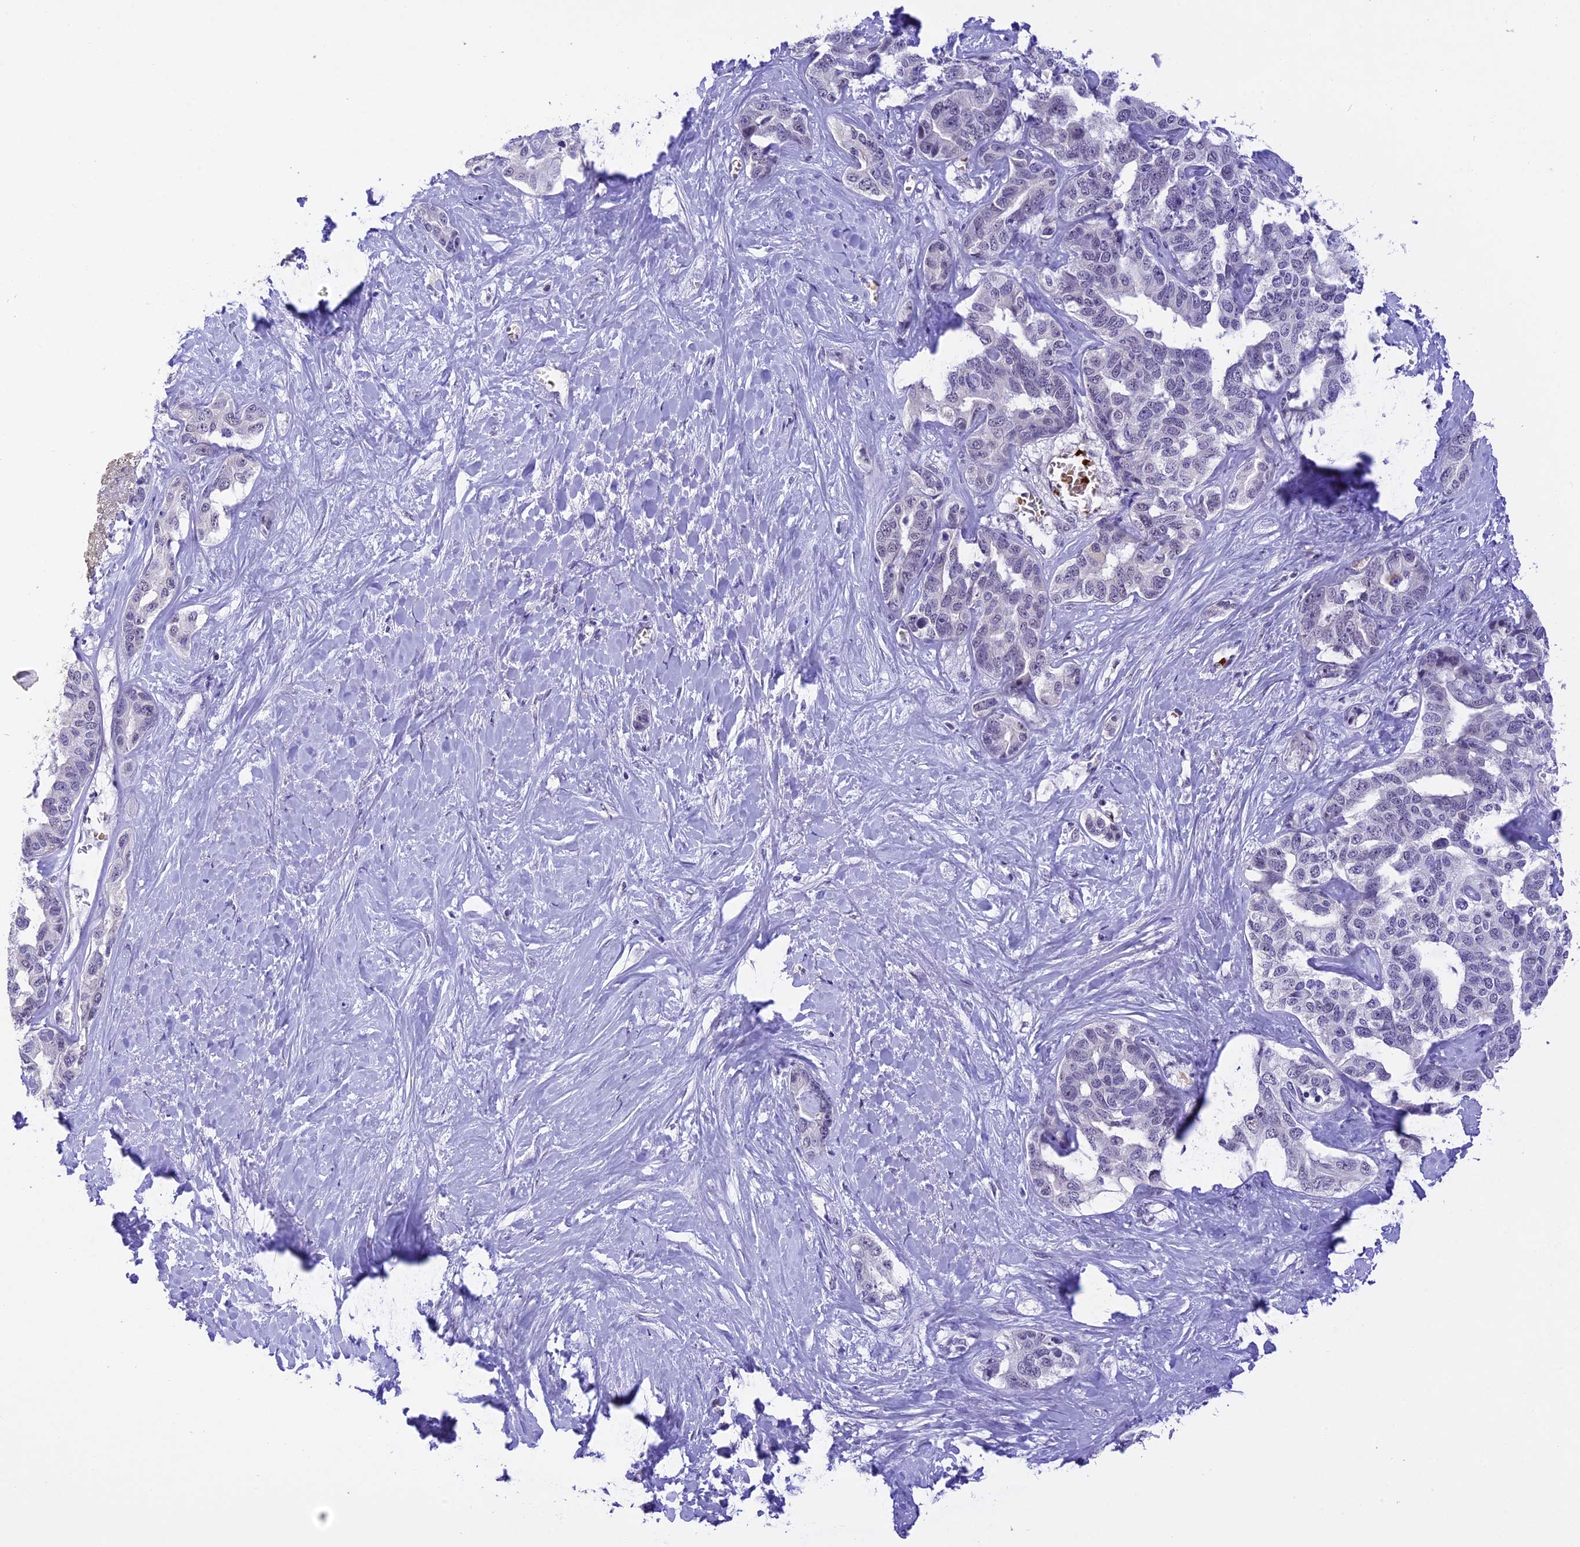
{"staining": {"intensity": "negative", "quantity": "none", "location": "none"}, "tissue": "liver cancer", "cell_type": "Tumor cells", "image_type": "cancer", "snomed": [{"axis": "morphology", "description": "Cholangiocarcinoma"}, {"axis": "topography", "description": "Liver"}], "caption": "Immunohistochemistry (IHC) histopathology image of neoplastic tissue: human cholangiocarcinoma (liver) stained with DAB (3,3'-diaminobenzidine) shows no significant protein expression in tumor cells.", "gene": "AHSP", "patient": {"sex": "male", "age": 59}}